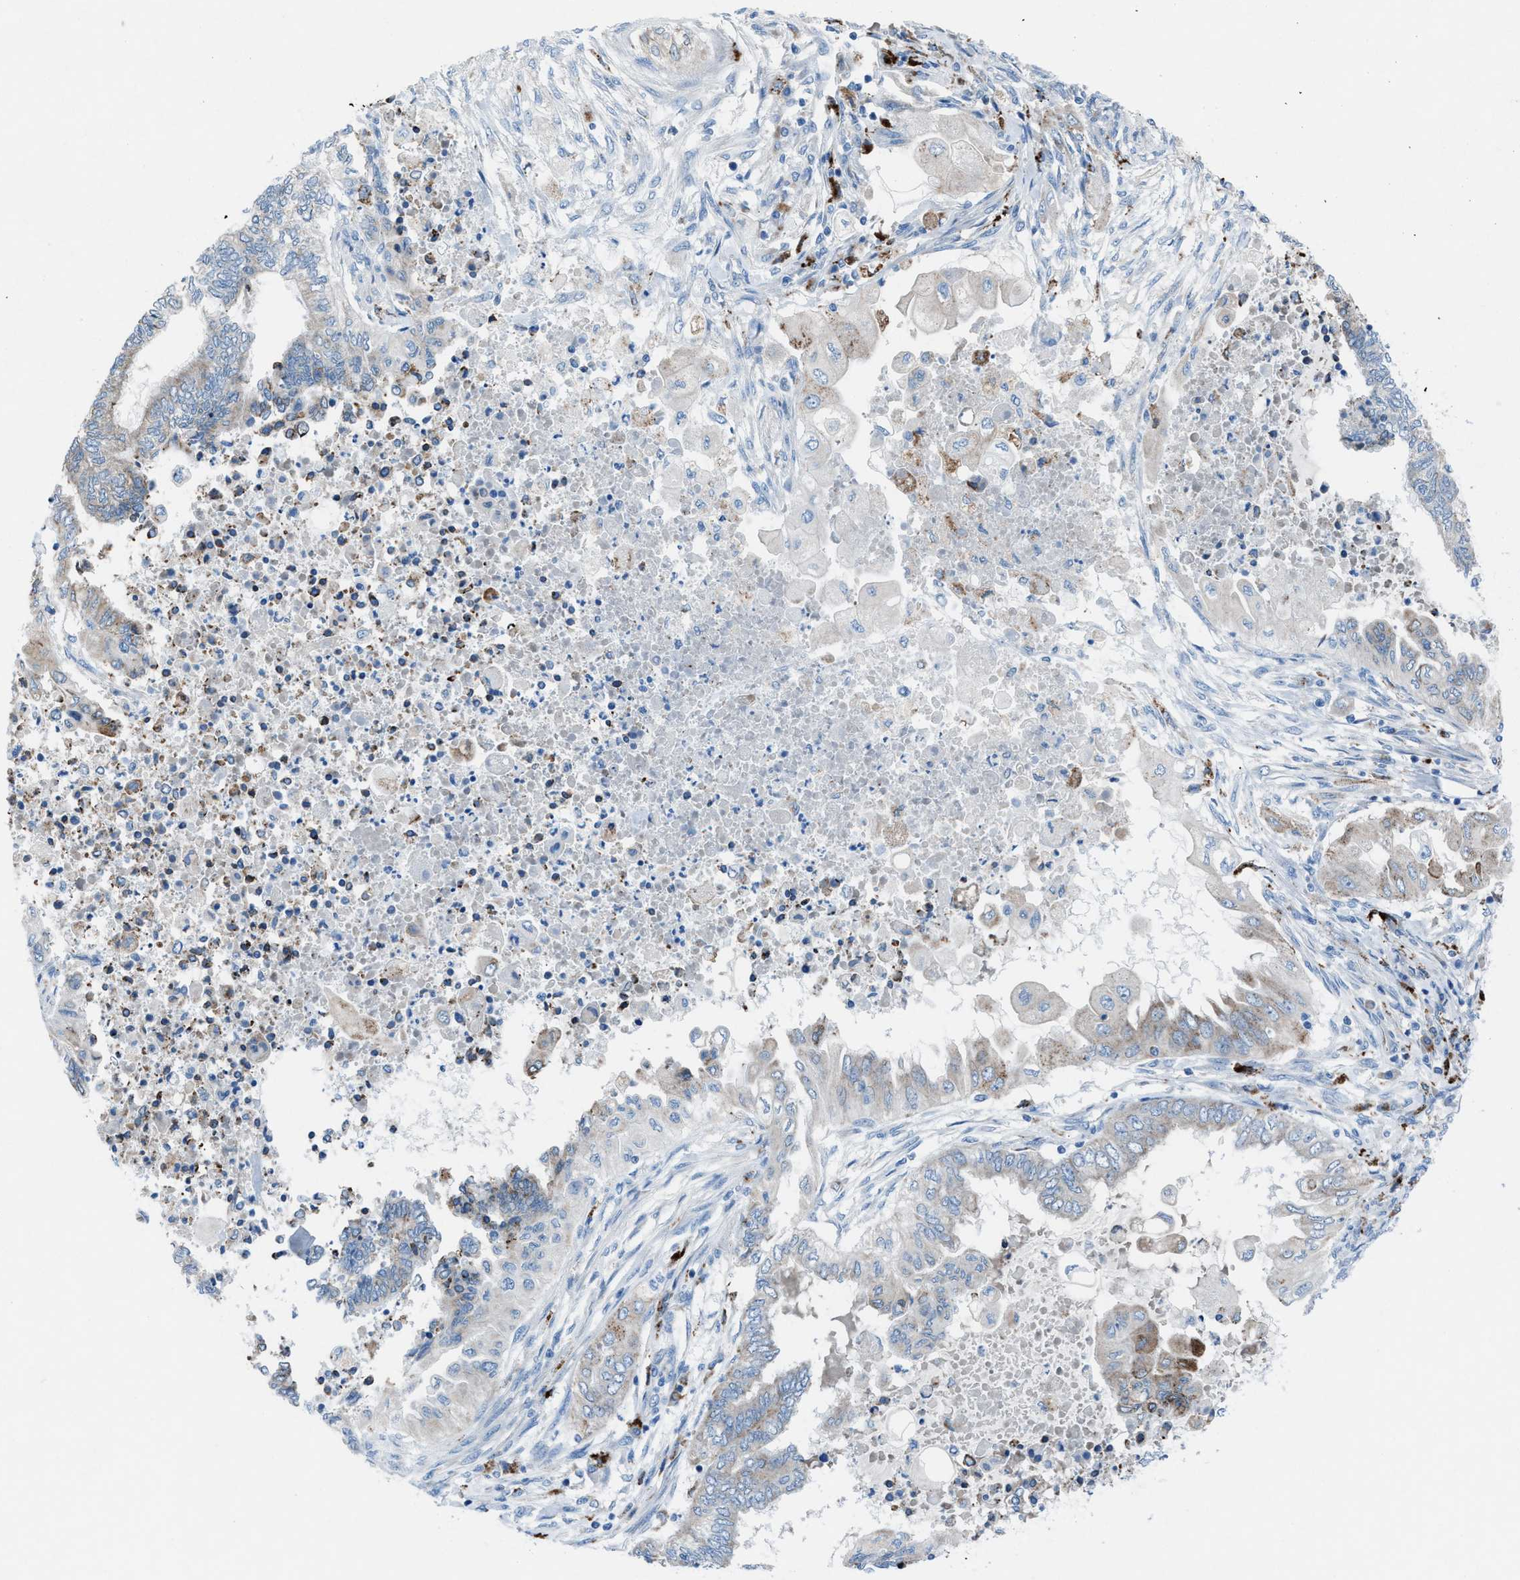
{"staining": {"intensity": "weak", "quantity": "<25%", "location": "cytoplasmic/membranous"}, "tissue": "endometrial cancer", "cell_type": "Tumor cells", "image_type": "cancer", "snomed": [{"axis": "morphology", "description": "Adenocarcinoma, NOS"}, {"axis": "topography", "description": "Uterus"}, {"axis": "topography", "description": "Endometrium"}], "caption": "A histopathology image of human adenocarcinoma (endometrial) is negative for staining in tumor cells.", "gene": "CD1B", "patient": {"sex": "female", "age": 70}}